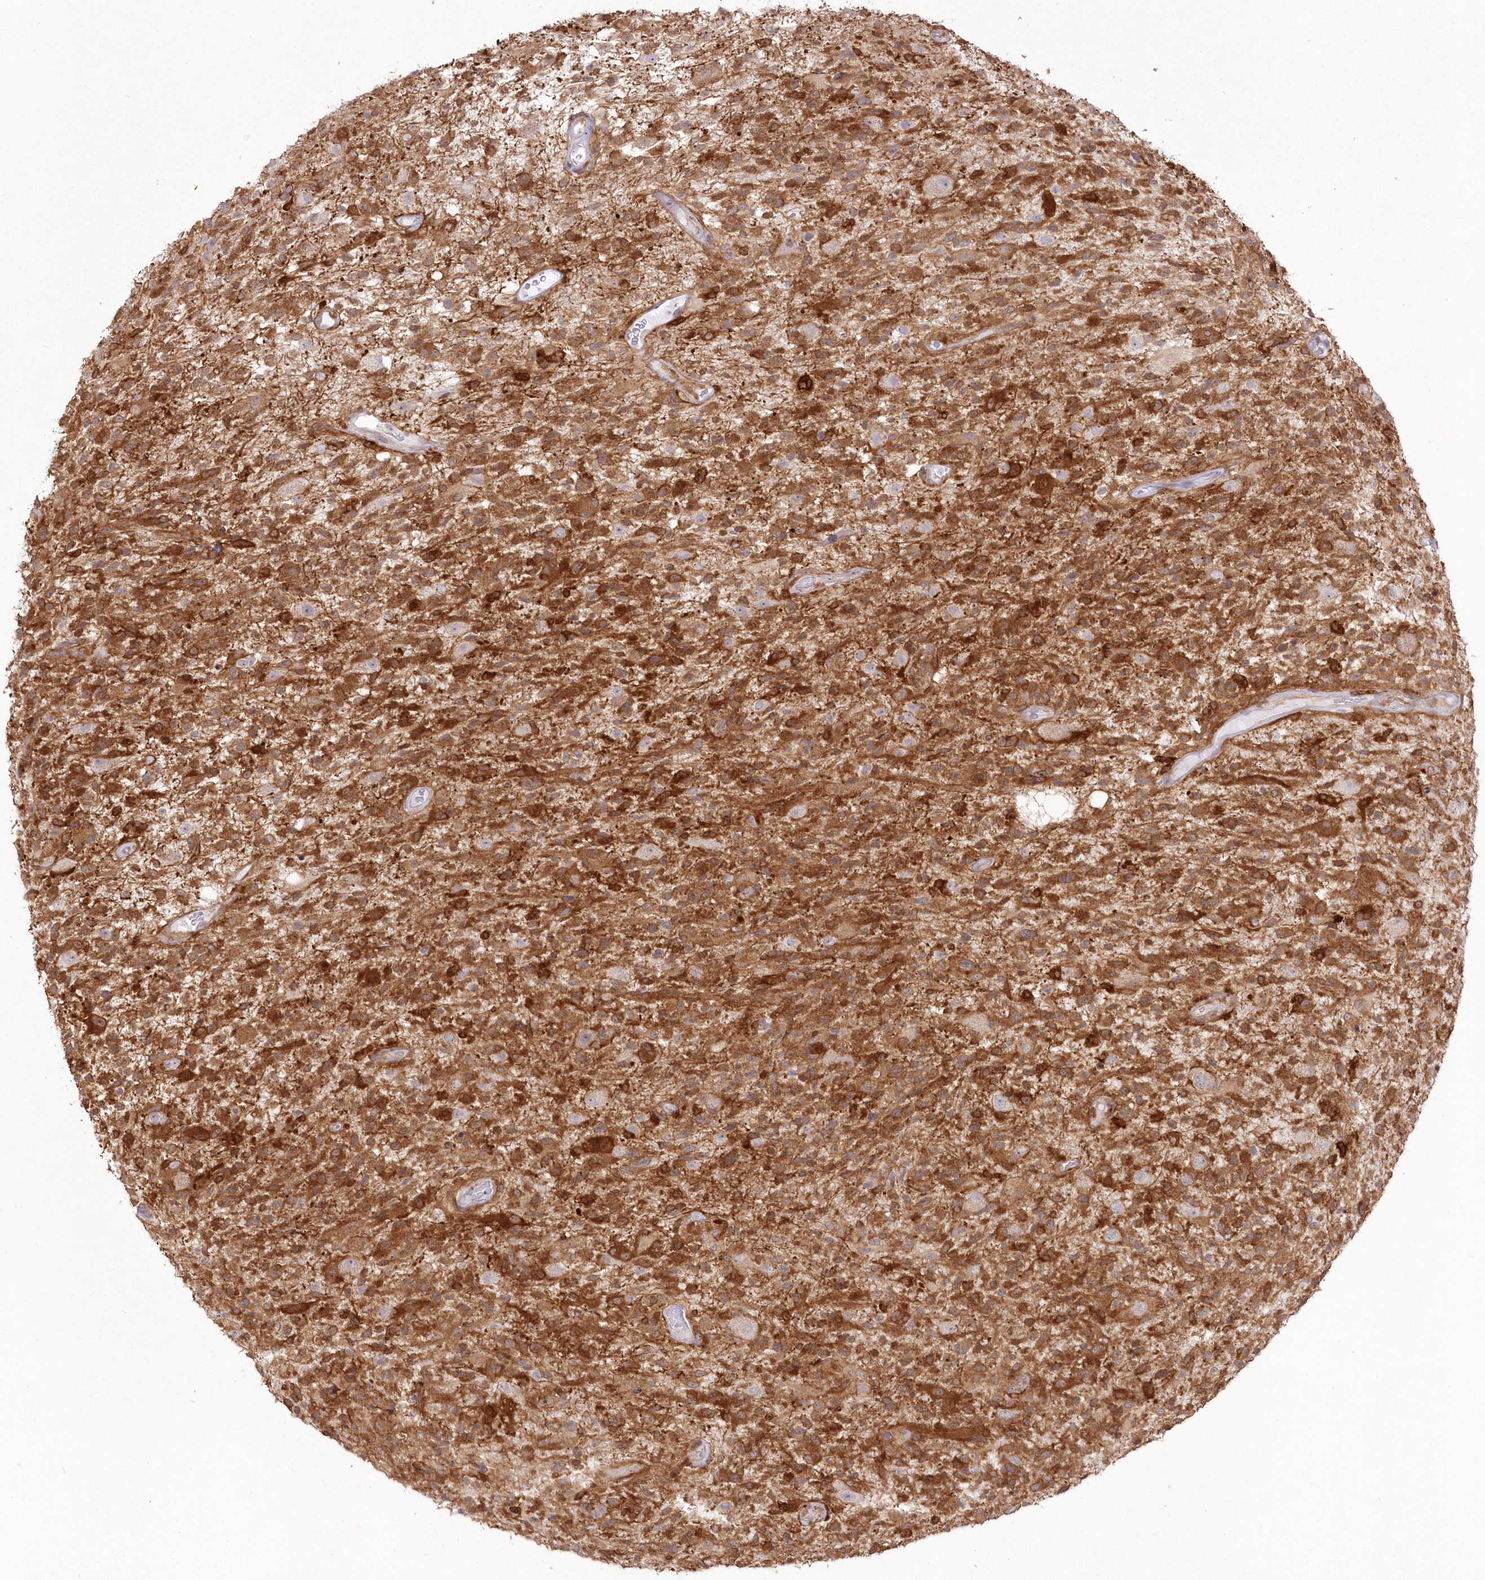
{"staining": {"intensity": "strong", "quantity": ">75%", "location": "cytoplasmic/membranous"}, "tissue": "glioma", "cell_type": "Tumor cells", "image_type": "cancer", "snomed": [{"axis": "morphology", "description": "Glioma, malignant, High grade"}, {"axis": "morphology", "description": "Glioblastoma, NOS"}, {"axis": "topography", "description": "Brain"}], "caption": "IHC of malignant high-grade glioma demonstrates high levels of strong cytoplasmic/membranous positivity in approximately >75% of tumor cells.", "gene": "SH3PXD2B", "patient": {"sex": "male", "age": 60}}